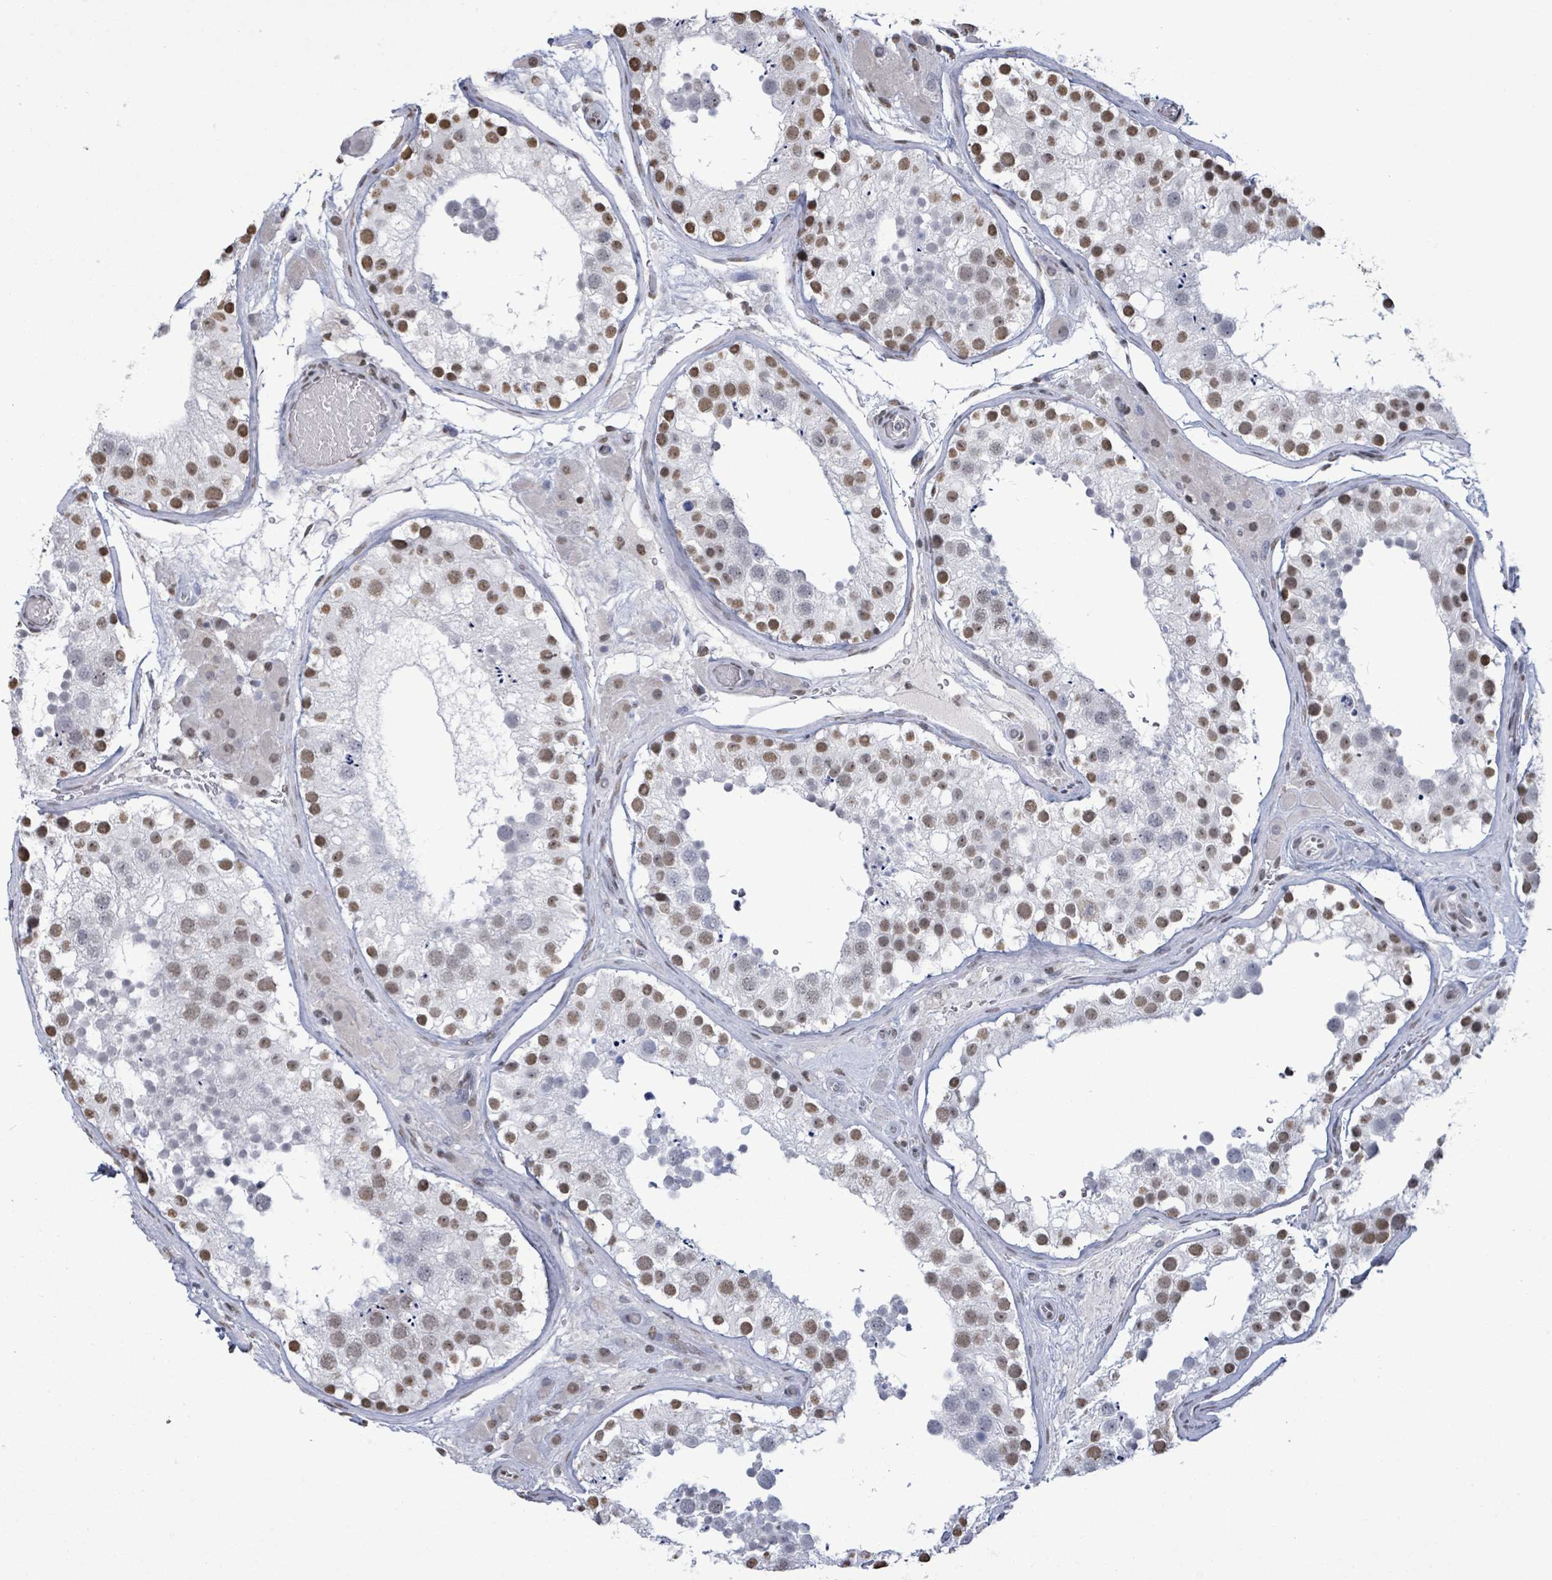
{"staining": {"intensity": "moderate", "quantity": "25%-75%", "location": "nuclear"}, "tissue": "testis", "cell_type": "Cells in seminiferous ducts", "image_type": "normal", "snomed": [{"axis": "morphology", "description": "Normal tissue, NOS"}, {"axis": "topography", "description": "Testis"}], "caption": "Protein expression by IHC shows moderate nuclear staining in about 25%-75% of cells in seminiferous ducts in benign testis. Ihc stains the protein of interest in brown and the nuclei are stained blue.", "gene": "SAMD14", "patient": {"sex": "male", "age": 26}}